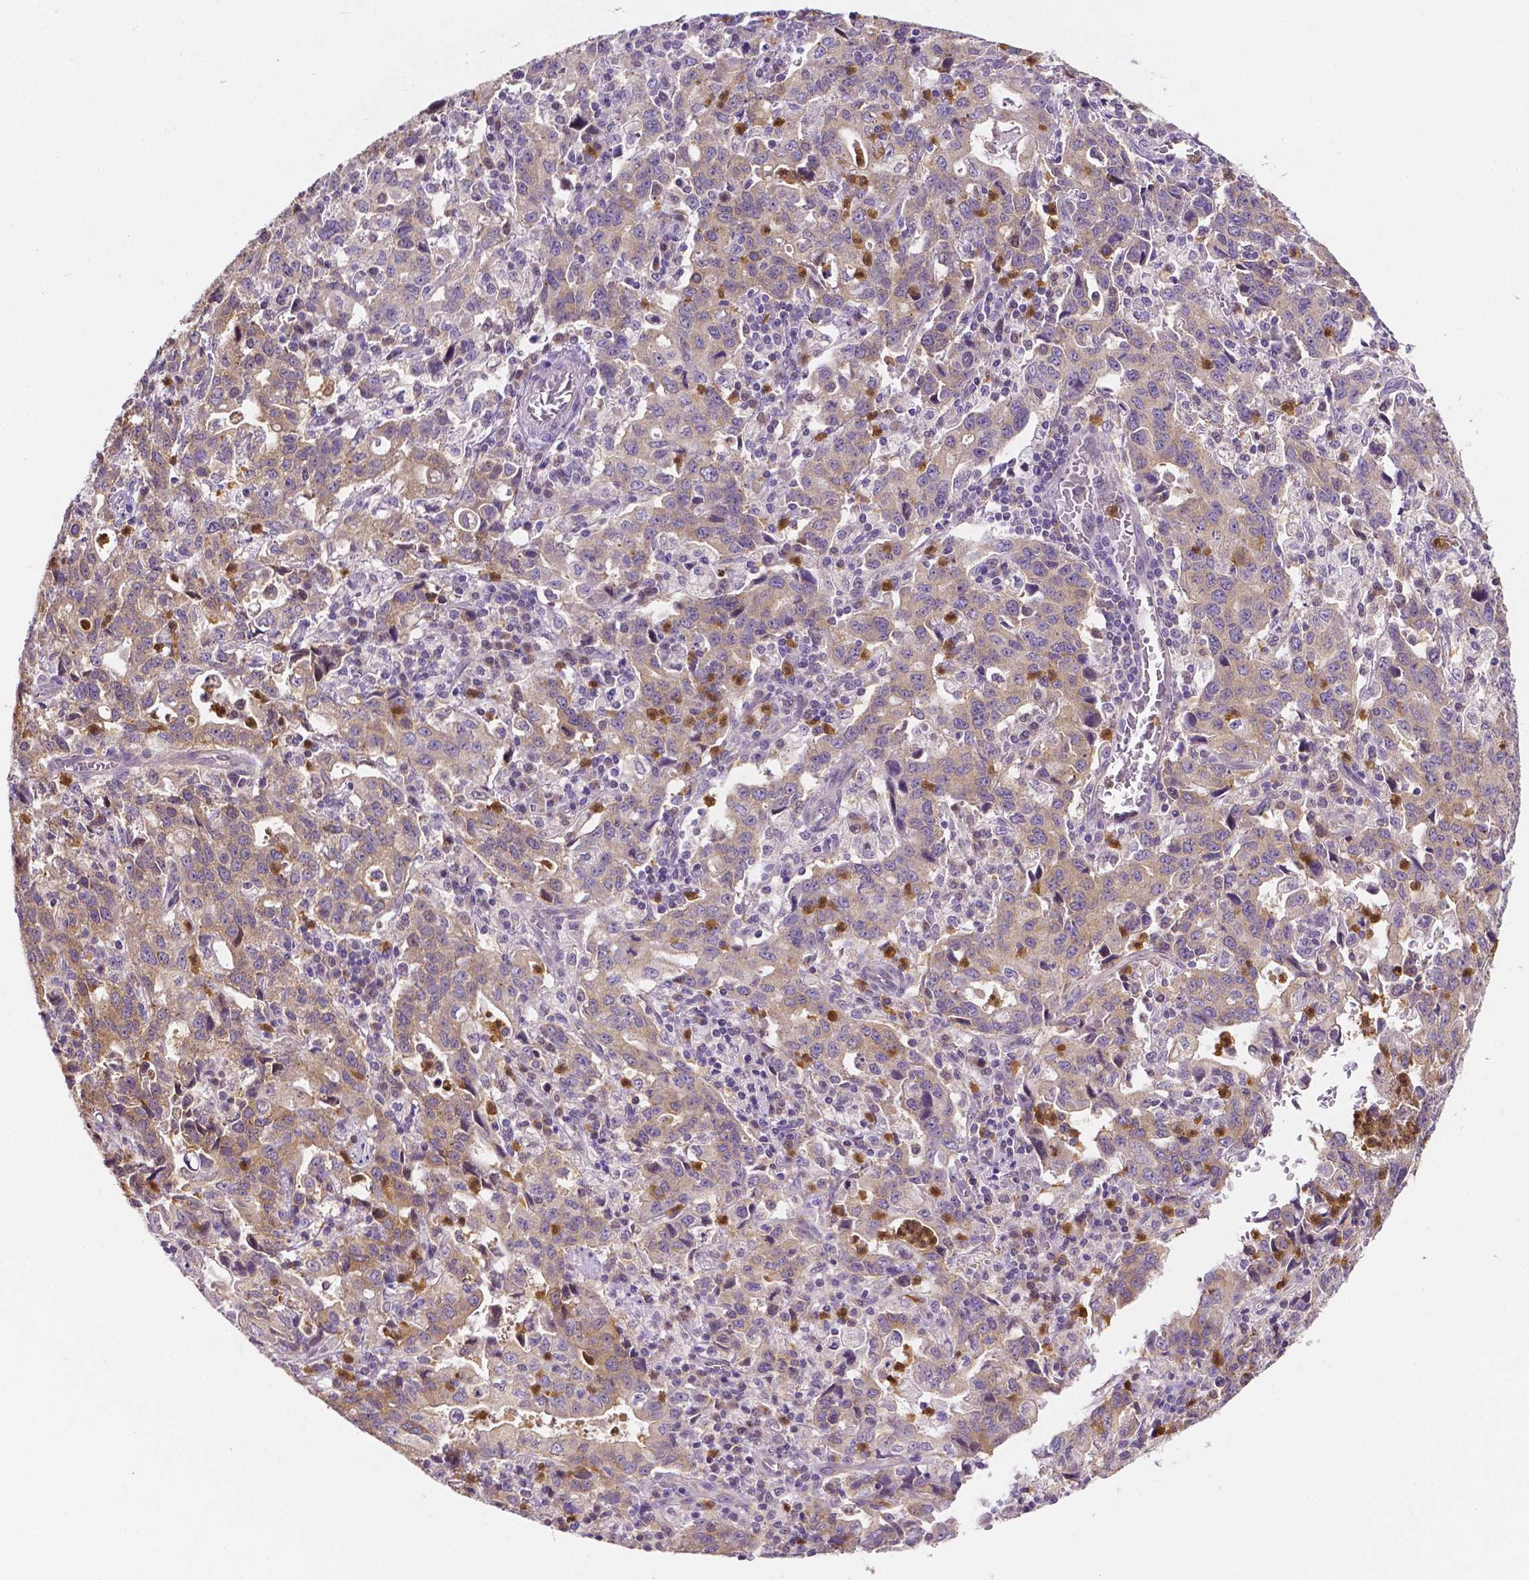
{"staining": {"intensity": "weak", "quantity": ">75%", "location": "cytoplasmic/membranous"}, "tissue": "stomach cancer", "cell_type": "Tumor cells", "image_type": "cancer", "snomed": [{"axis": "morphology", "description": "Adenocarcinoma, NOS"}, {"axis": "topography", "description": "Stomach, upper"}], "caption": "Weak cytoplasmic/membranous protein expression is appreciated in approximately >75% of tumor cells in stomach cancer. (brown staining indicates protein expression, while blue staining denotes nuclei).", "gene": "ZNRD2", "patient": {"sex": "male", "age": 85}}